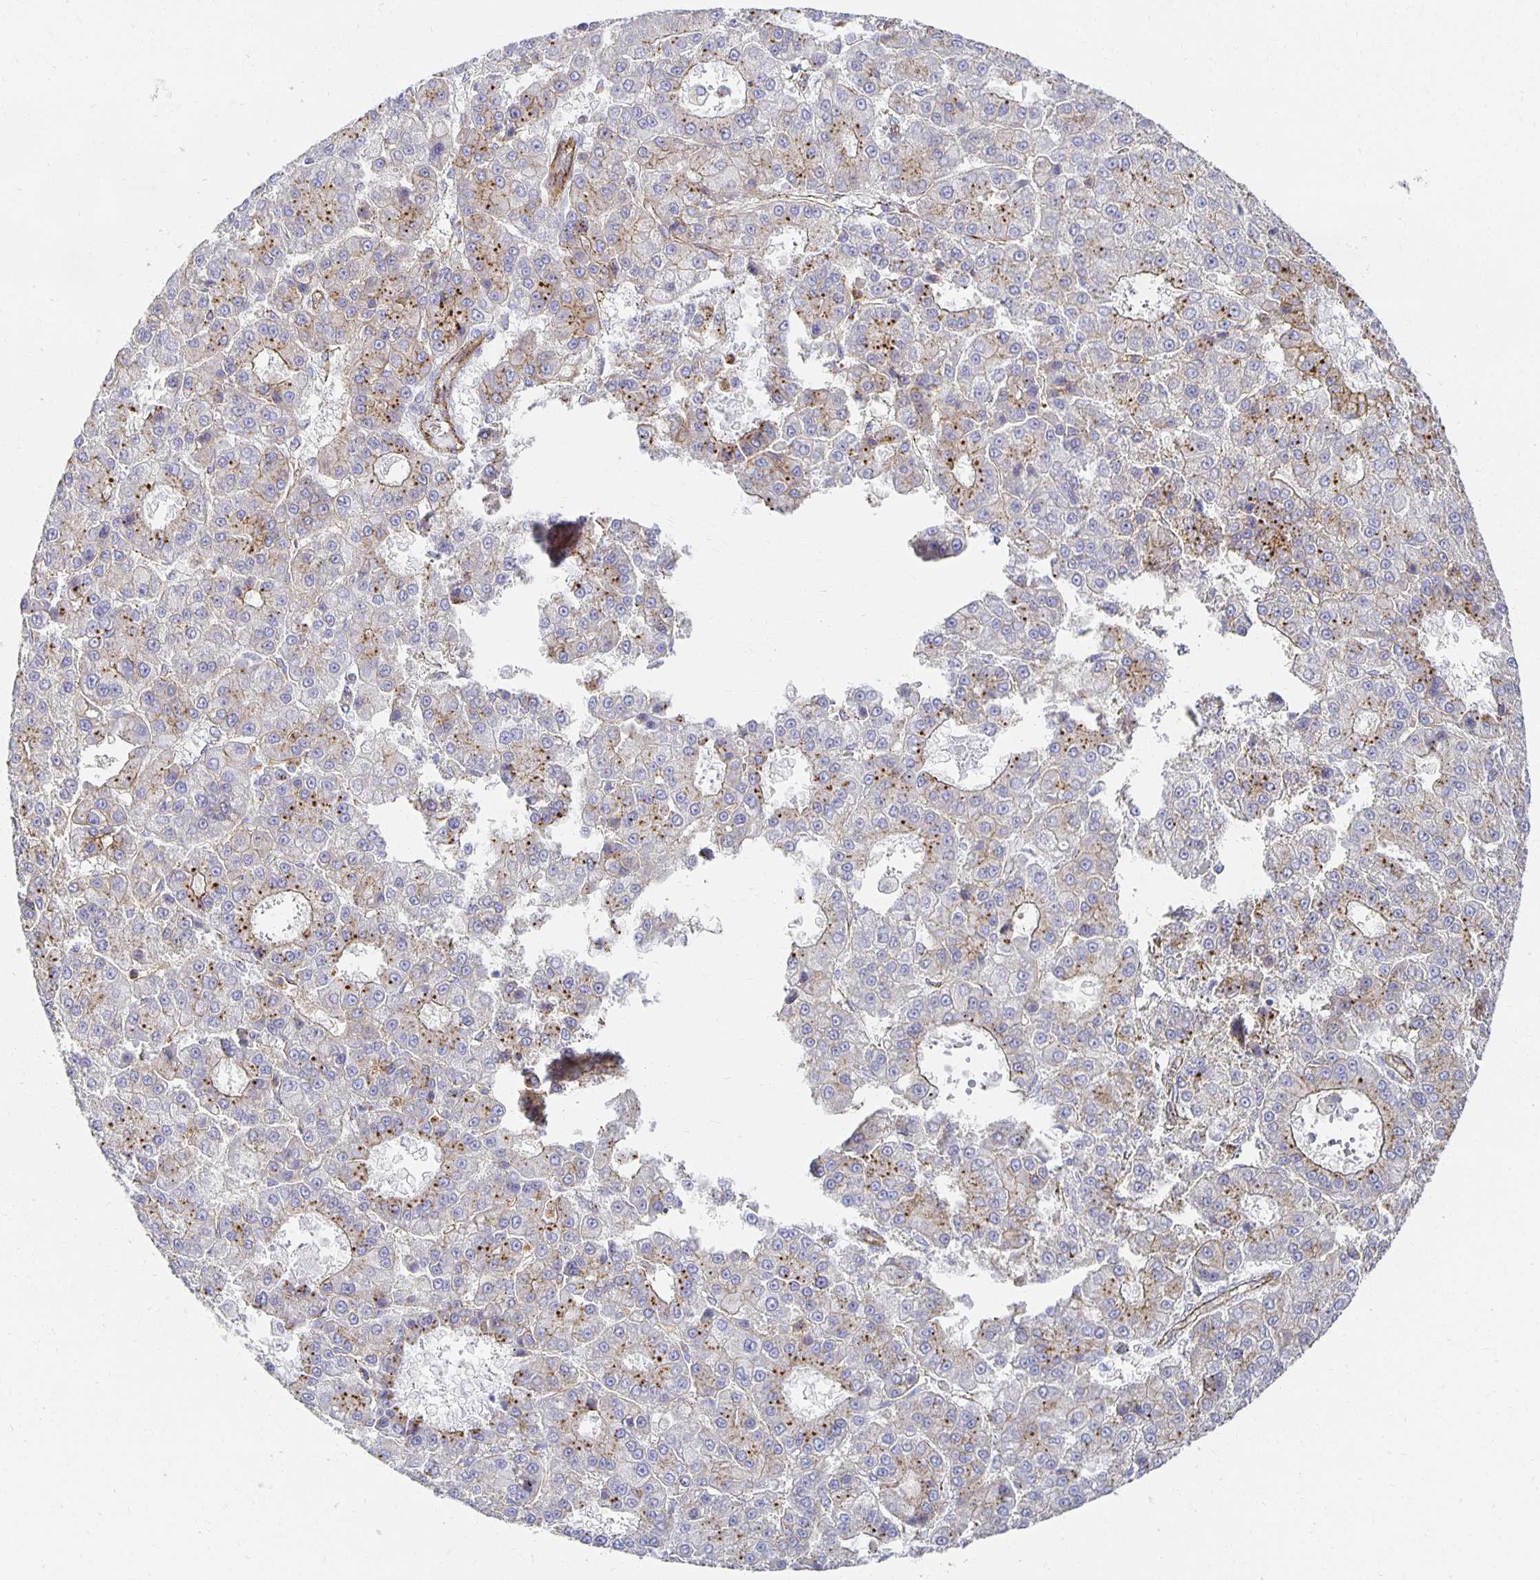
{"staining": {"intensity": "moderate", "quantity": "25%-75%", "location": "cytoplasmic/membranous"}, "tissue": "liver cancer", "cell_type": "Tumor cells", "image_type": "cancer", "snomed": [{"axis": "morphology", "description": "Carcinoma, Hepatocellular, NOS"}, {"axis": "topography", "description": "Liver"}], "caption": "Liver hepatocellular carcinoma tissue reveals moderate cytoplasmic/membranous positivity in approximately 25%-75% of tumor cells", "gene": "TAAR1", "patient": {"sex": "male", "age": 70}}